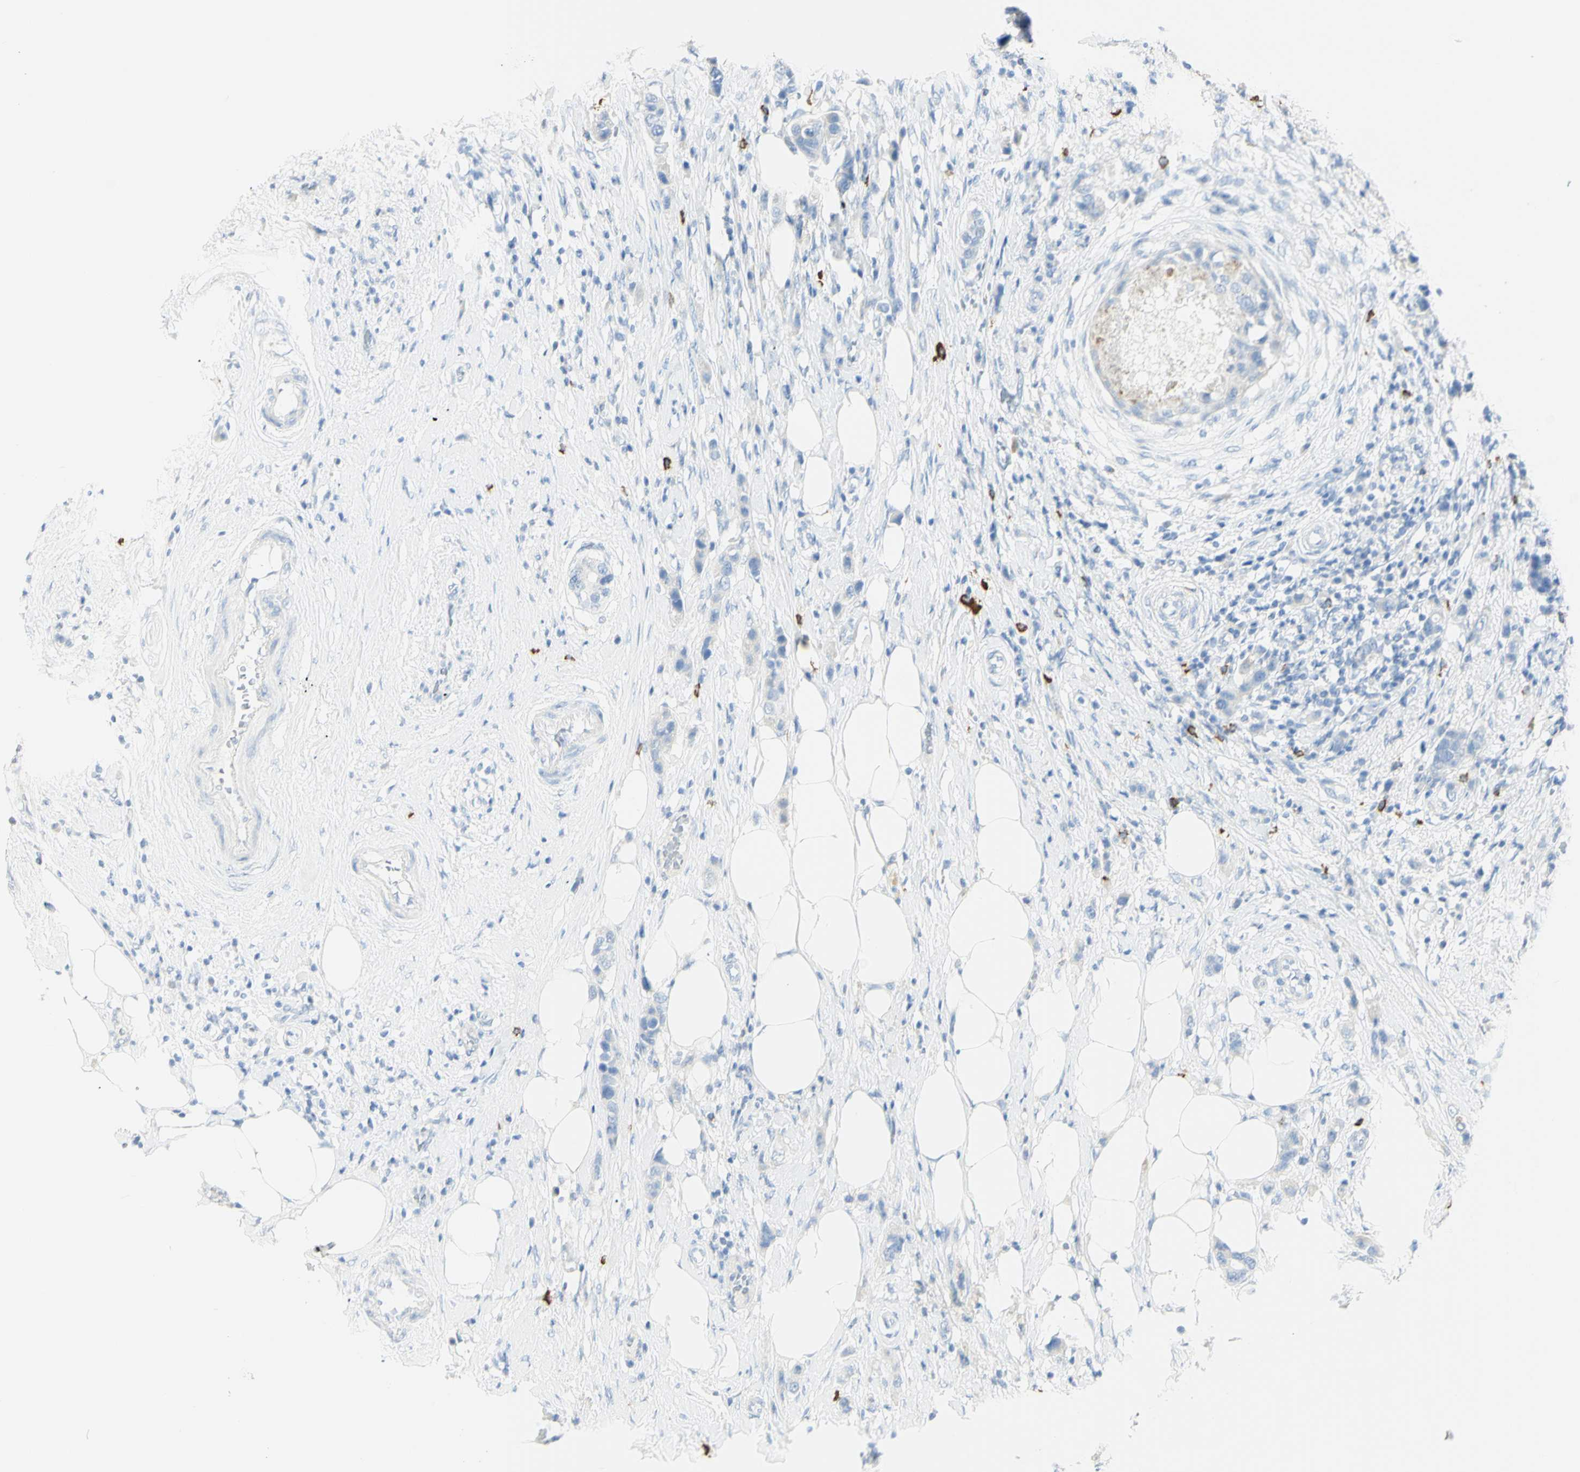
{"staining": {"intensity": "negative", "quantity": "none", "location": "none"}, "tissue": "breast cancer", "cell_type": "Tumor cells", "image_type": "cancer", "snomed": [{"axis": "morphology", "description": "Normal tissue, NOS"}, {"axis": "morphology", "description": "Duct carcinoma"}, {"axis": "topography", "description": "Breast"}], "caption": "Tumor cells are negative for protein expression in human breast invasive ductal carcinoma.", "gene": "LETM1", "patient": {"sex": "female", "age": 50}}